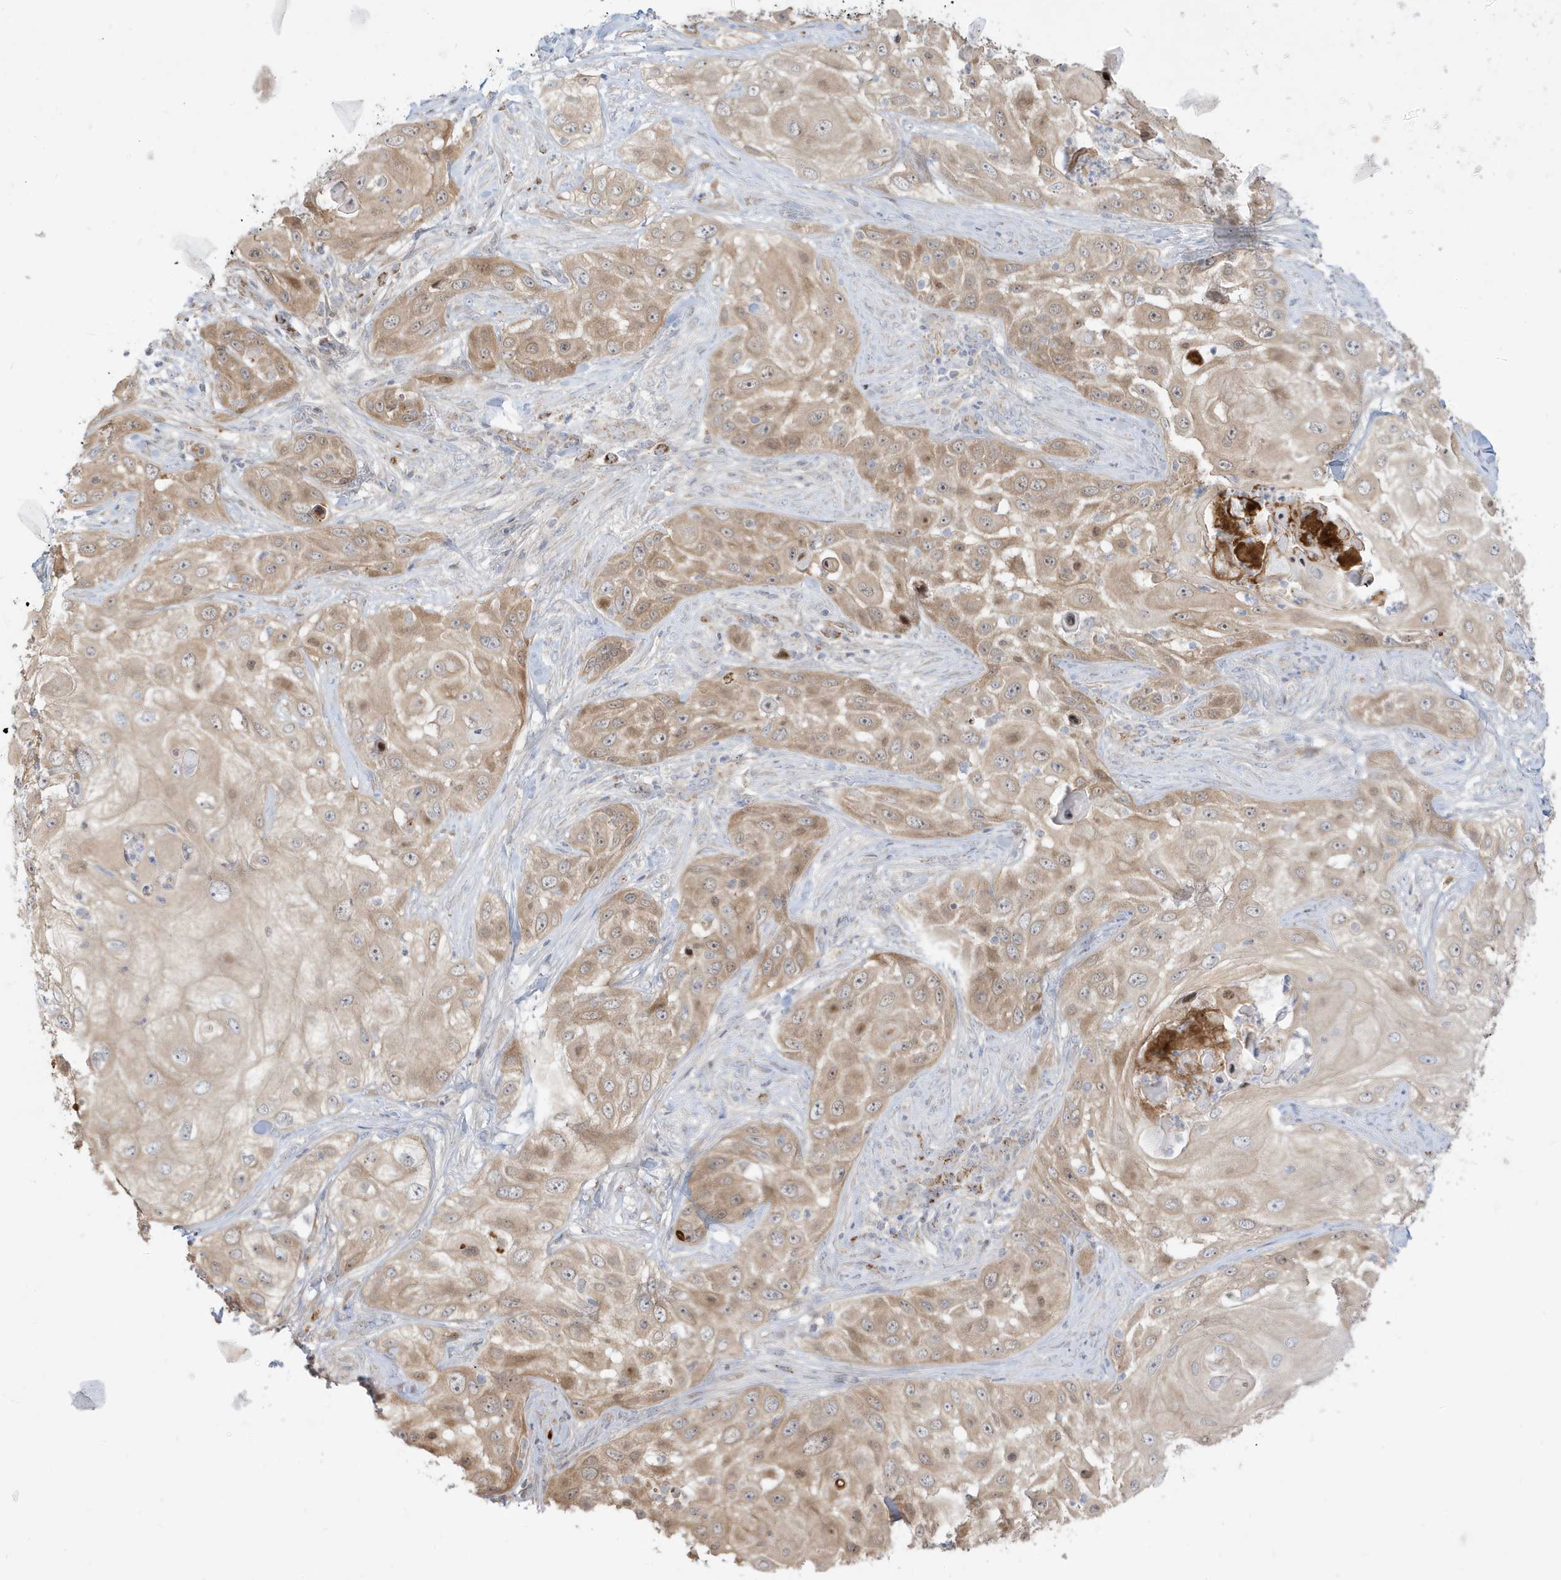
{"staining": {"intensity": "moderate", "quantity": ">75%", "location": "cytoplasmic/membranous"}, "tissue": "skin cancer", "cell_type": "Tumor cells", "image_type": "cancer", "snomed": [{"axis": "morphology", "description": "Squamous cell carcinoma, NOS"}, {"axis": "topography", "description": "Skin"}], "caption": "High-power microscopy captured an immunohistochemistry (IHC) photomicrograph of skin cancer, revealing moderate cytoplasmic/membranous staining in approximately >75% of tumor cells.", "gene": "IFT57", "patient": {"sex": "female", "age": 44}}